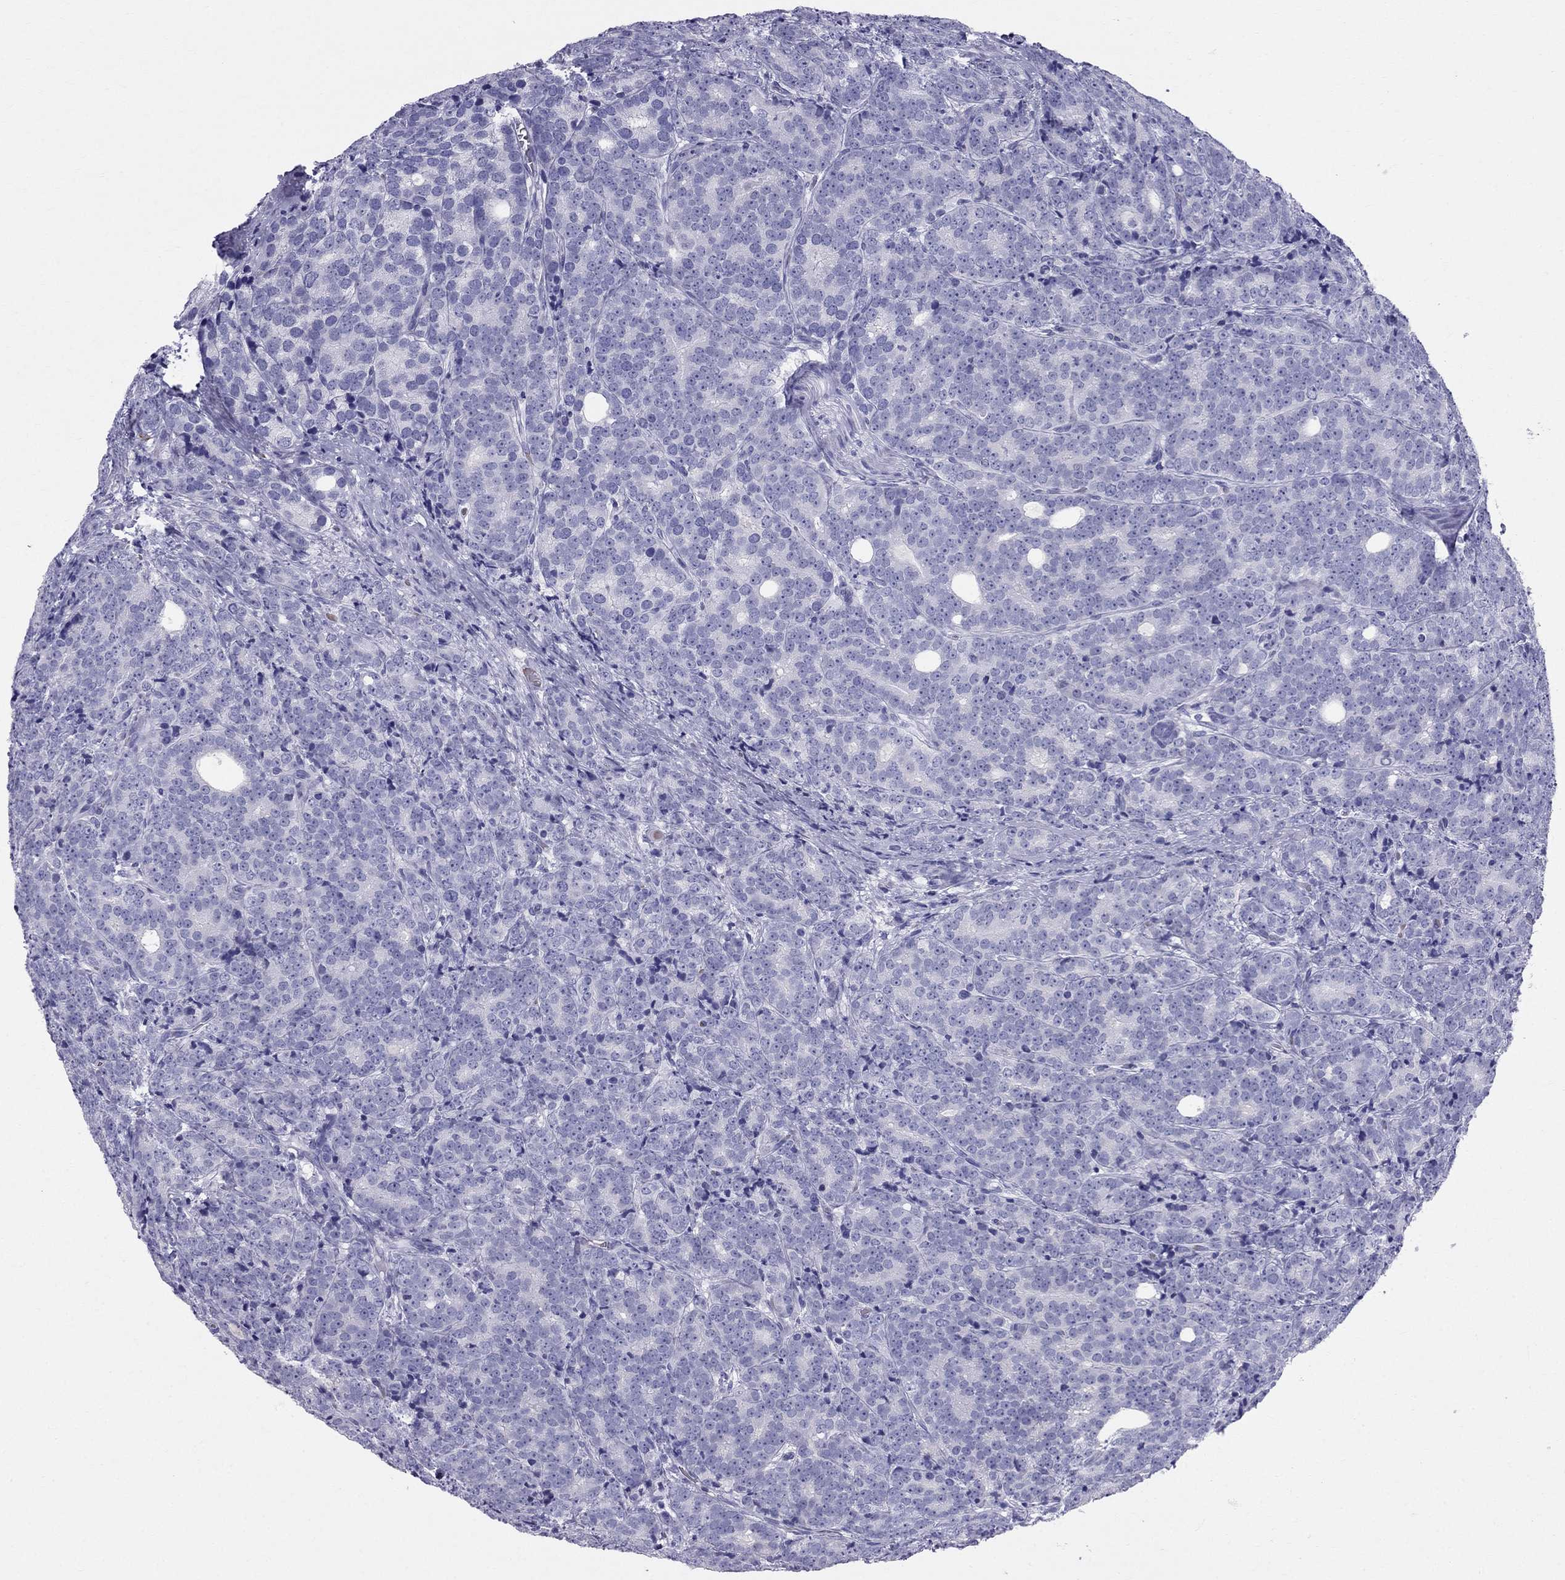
{"staining": {"intensity": "negative", "quantity": "none", "location": "none"}, "tissue": "prostate cancer", "cell_type": "Tumor cells", "image_type": "cancer", "snomed": [{"axis": "morphology", "description": "Adenocarcinoma, NOS"}, {"axis": "topography", "description": "Prostate"}], "caption": "IHC image of neoplastic tissue: prostate cancer (adenocarcinoma) stained with DAB (3,3'-diaminobenzidine) demonstrates no significant protein staining in tumor cells.", "gene": "DNAAF6", "patient": {"sex": "male", "age": 71}}